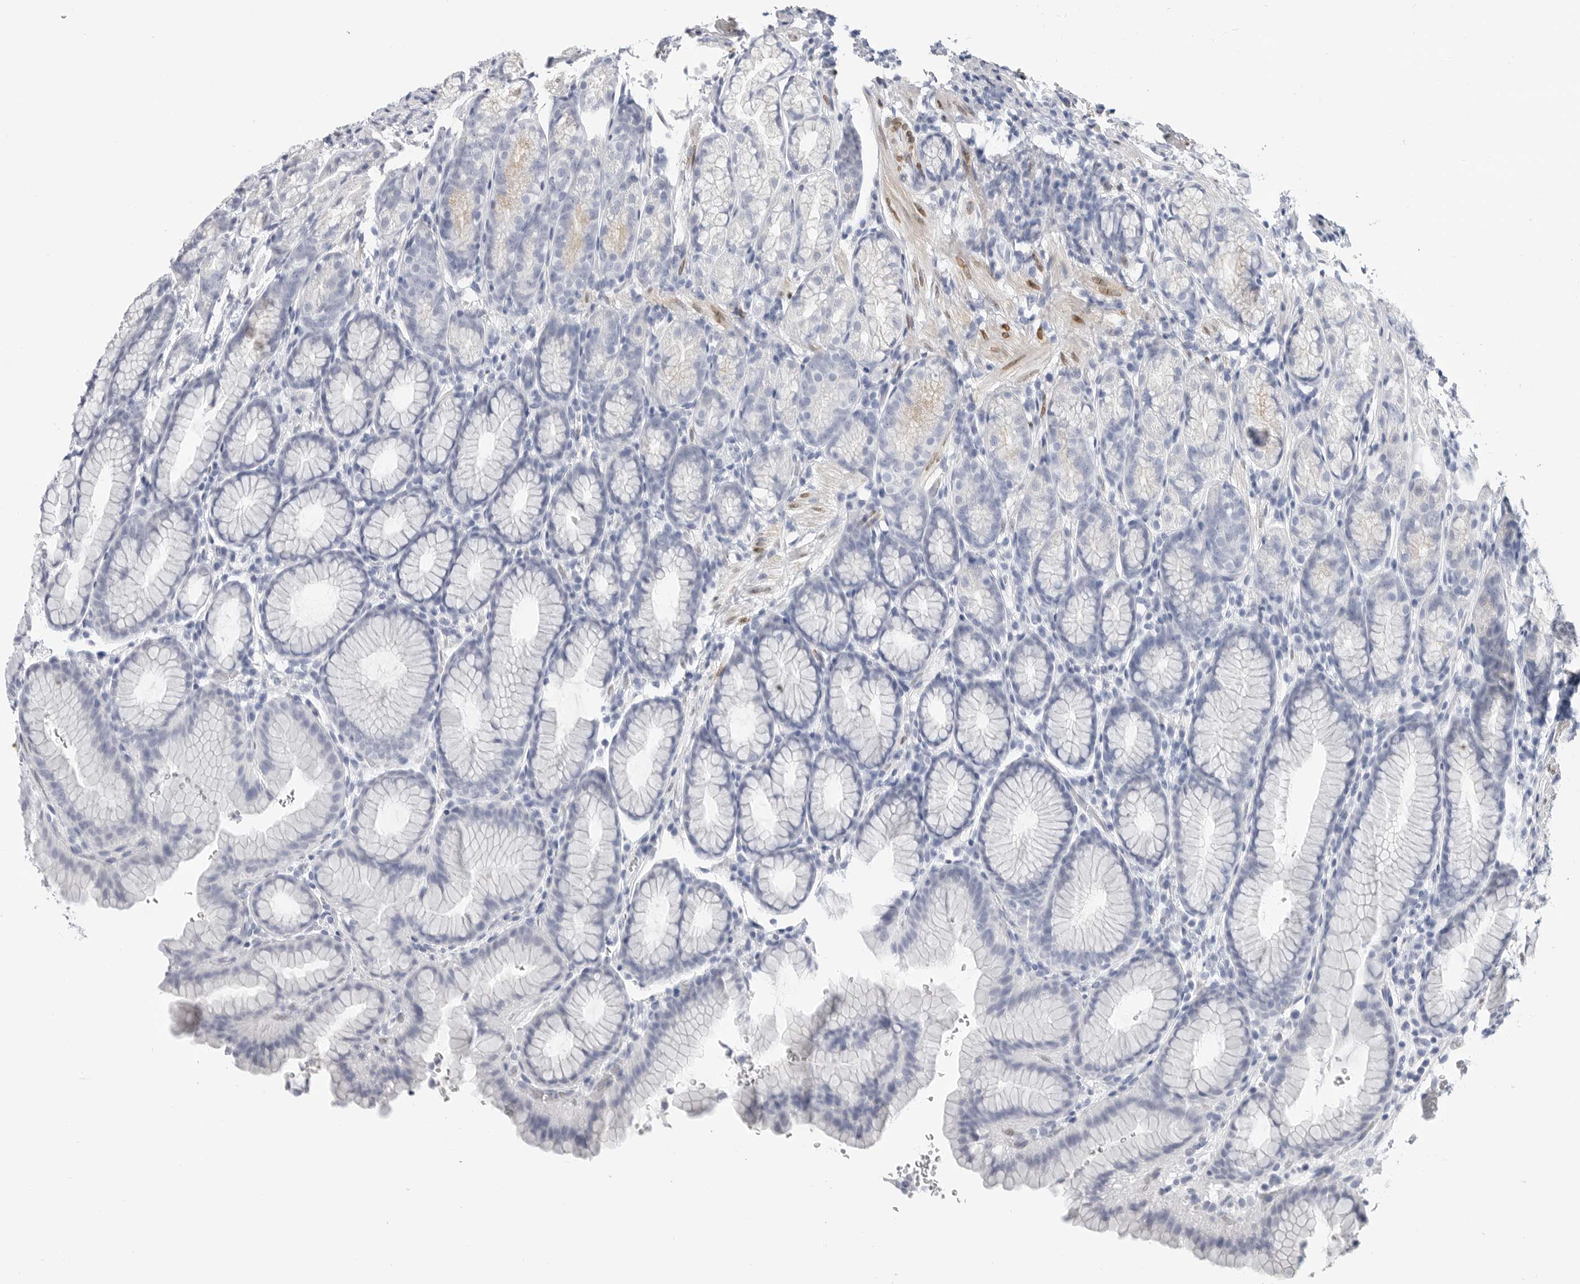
{"staining": {"intensity": "negative", "quantity": "none", "location": "none"}, "tissue": "stomach", "cell_type": "Glandular cells", "image_type": "normal", "snomed": [{"axis": "morphology", "description": "Normal tissue, NOS"}, {"axis": "topography", "description": "Stomach"}], "caption": "DAB immunohistochemical staining of normal human stomach shows no significant staining in glandular cells. Nuclei are stained in blue.", "gene": "PLN", "patient": {"sex": "male", "age": 42}}